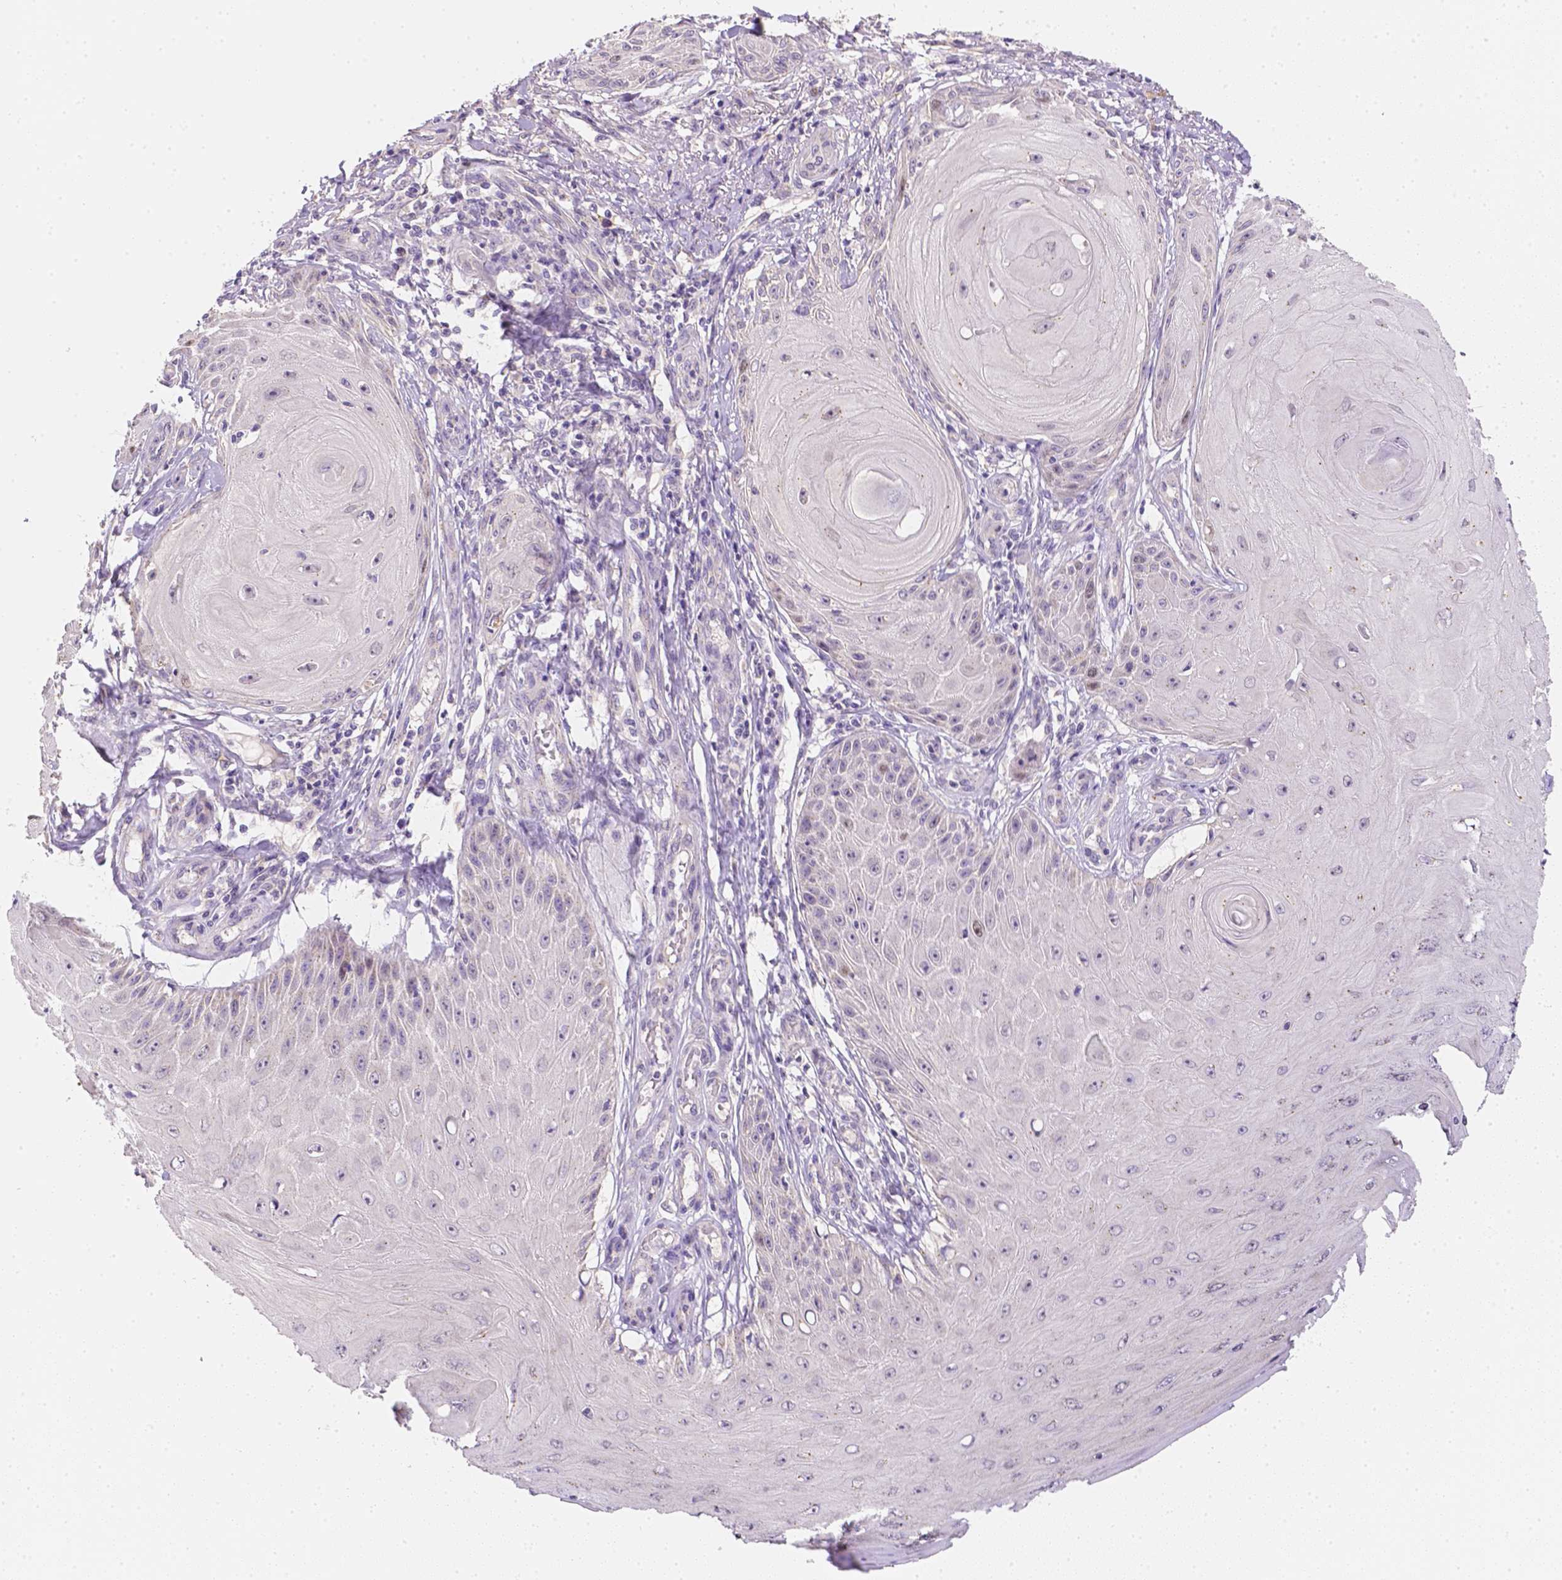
{"staining": {"intensity": "negative", "quantity": "none", "location": "none"}, "tissue": "skin cancer", "cell_type": "Tumor cells", "image_type": "cancer", "snomed": [{"axis": "morphology", "description": "Squamous cell carcinoma, NOS"}, {"axis": "topography", "description": "Skin"}], "caption": "A high-resolution photomicrograph shows immunohistochemistry (IHC) staining of squamous cell carcinoma (skin), which demonstrates no significant staining in tumor cells.", "gene": "C10orf67", "patient": {"sex": "female", "age": 77}}